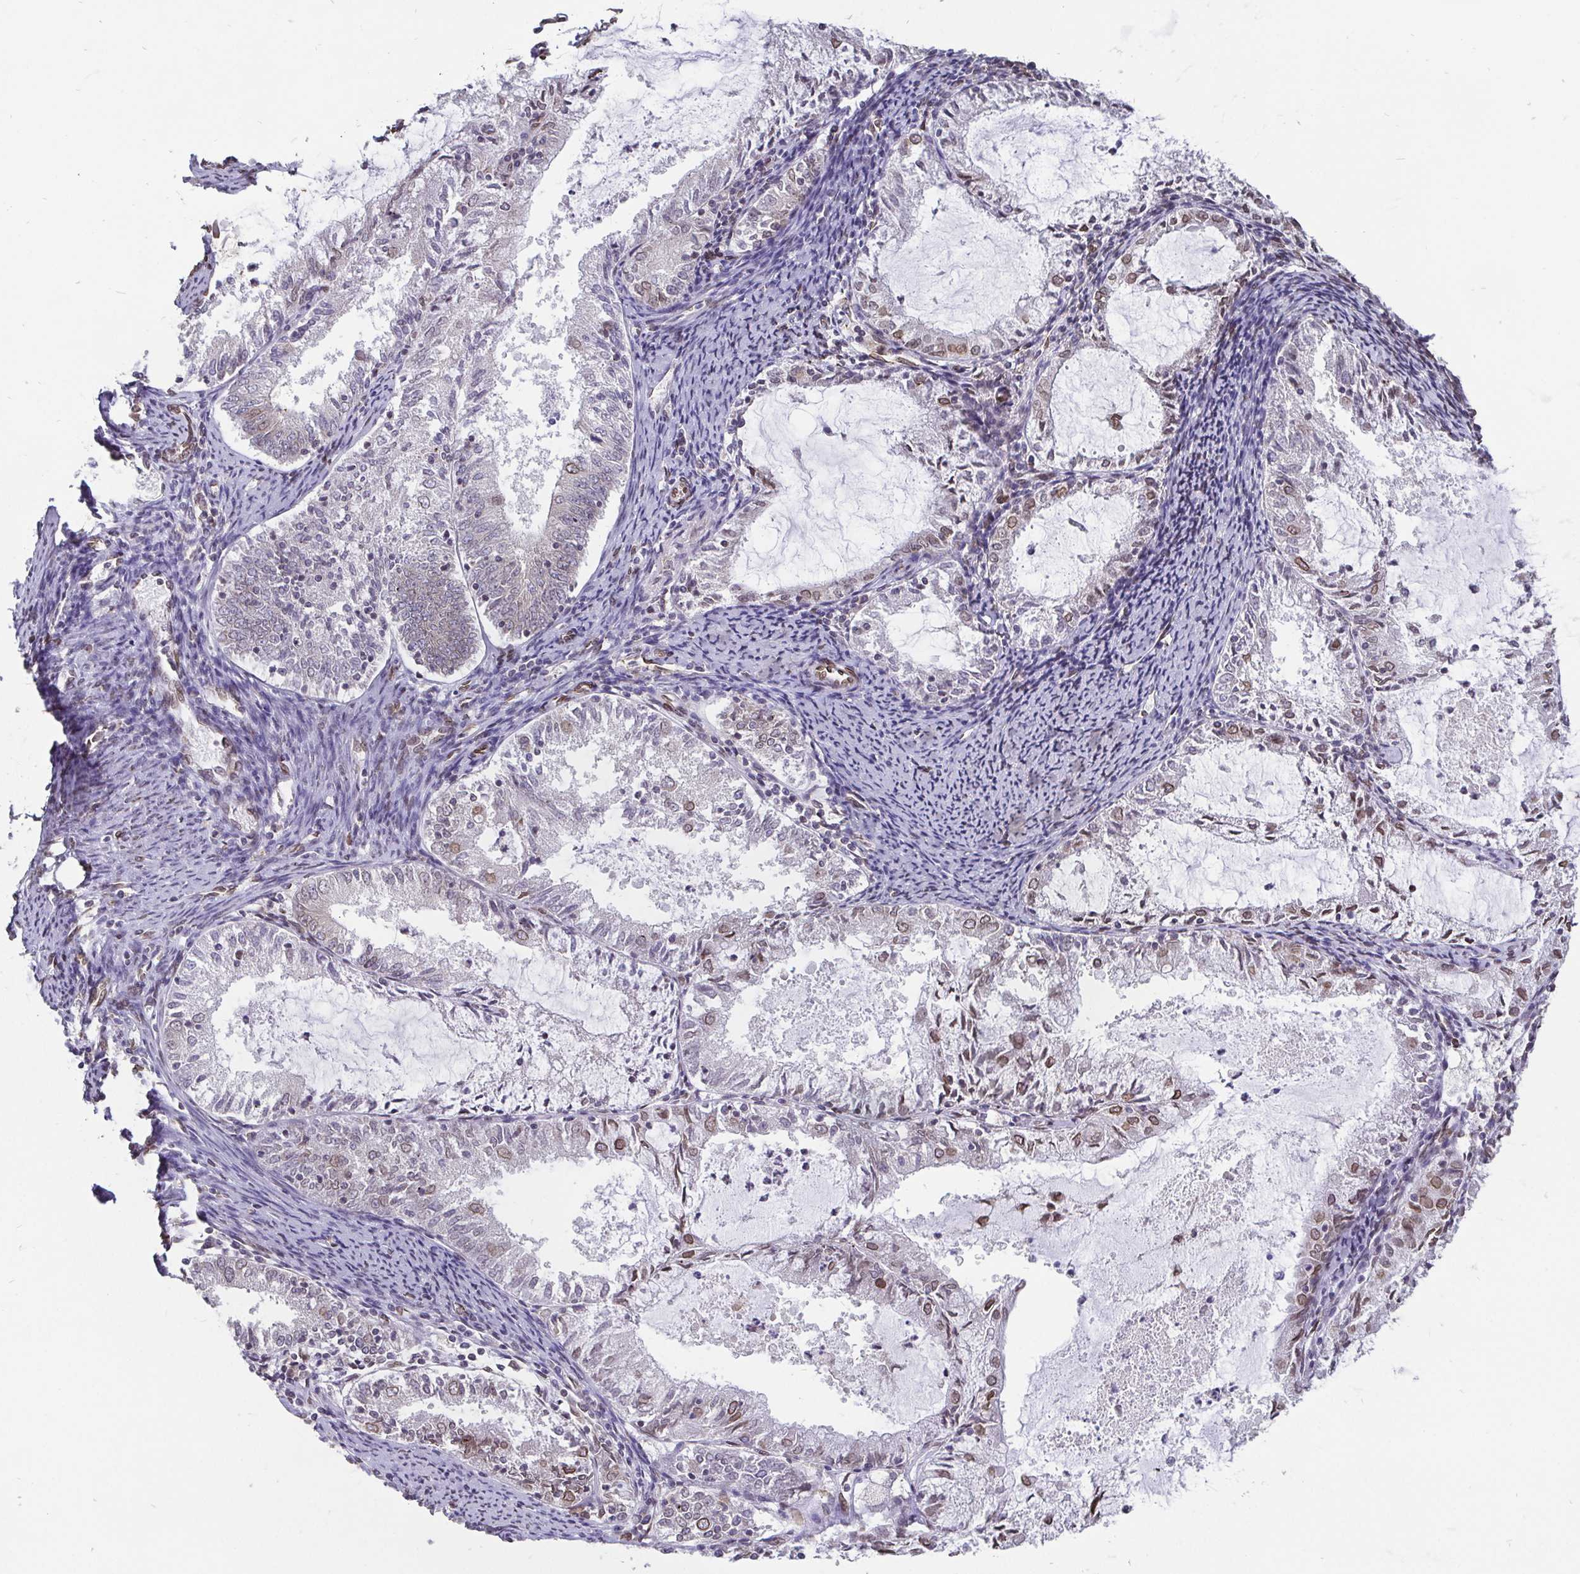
{"staining": {"intensity": "moderate", "quantity": "<25%", "location": "cytoplasmic/membranous,nuclear"}, "tissue": "endometrial cancer", "cell_type": "Tumor cells", "image_type": "cancer", "snomed": [{"axis": "morphology", "description": "Adenocarcinoma, NOS"}, {"axis": "topography", "description": "Endometrium"}], "caption": "A brown stain labels moderate cytoplasmic/membranous and nuclear expression of a protein in endometrial cancer (adenocarcinoma) tumor cells.", "gene": "EMD", "patient": {"sex": "female", "age": 57}}